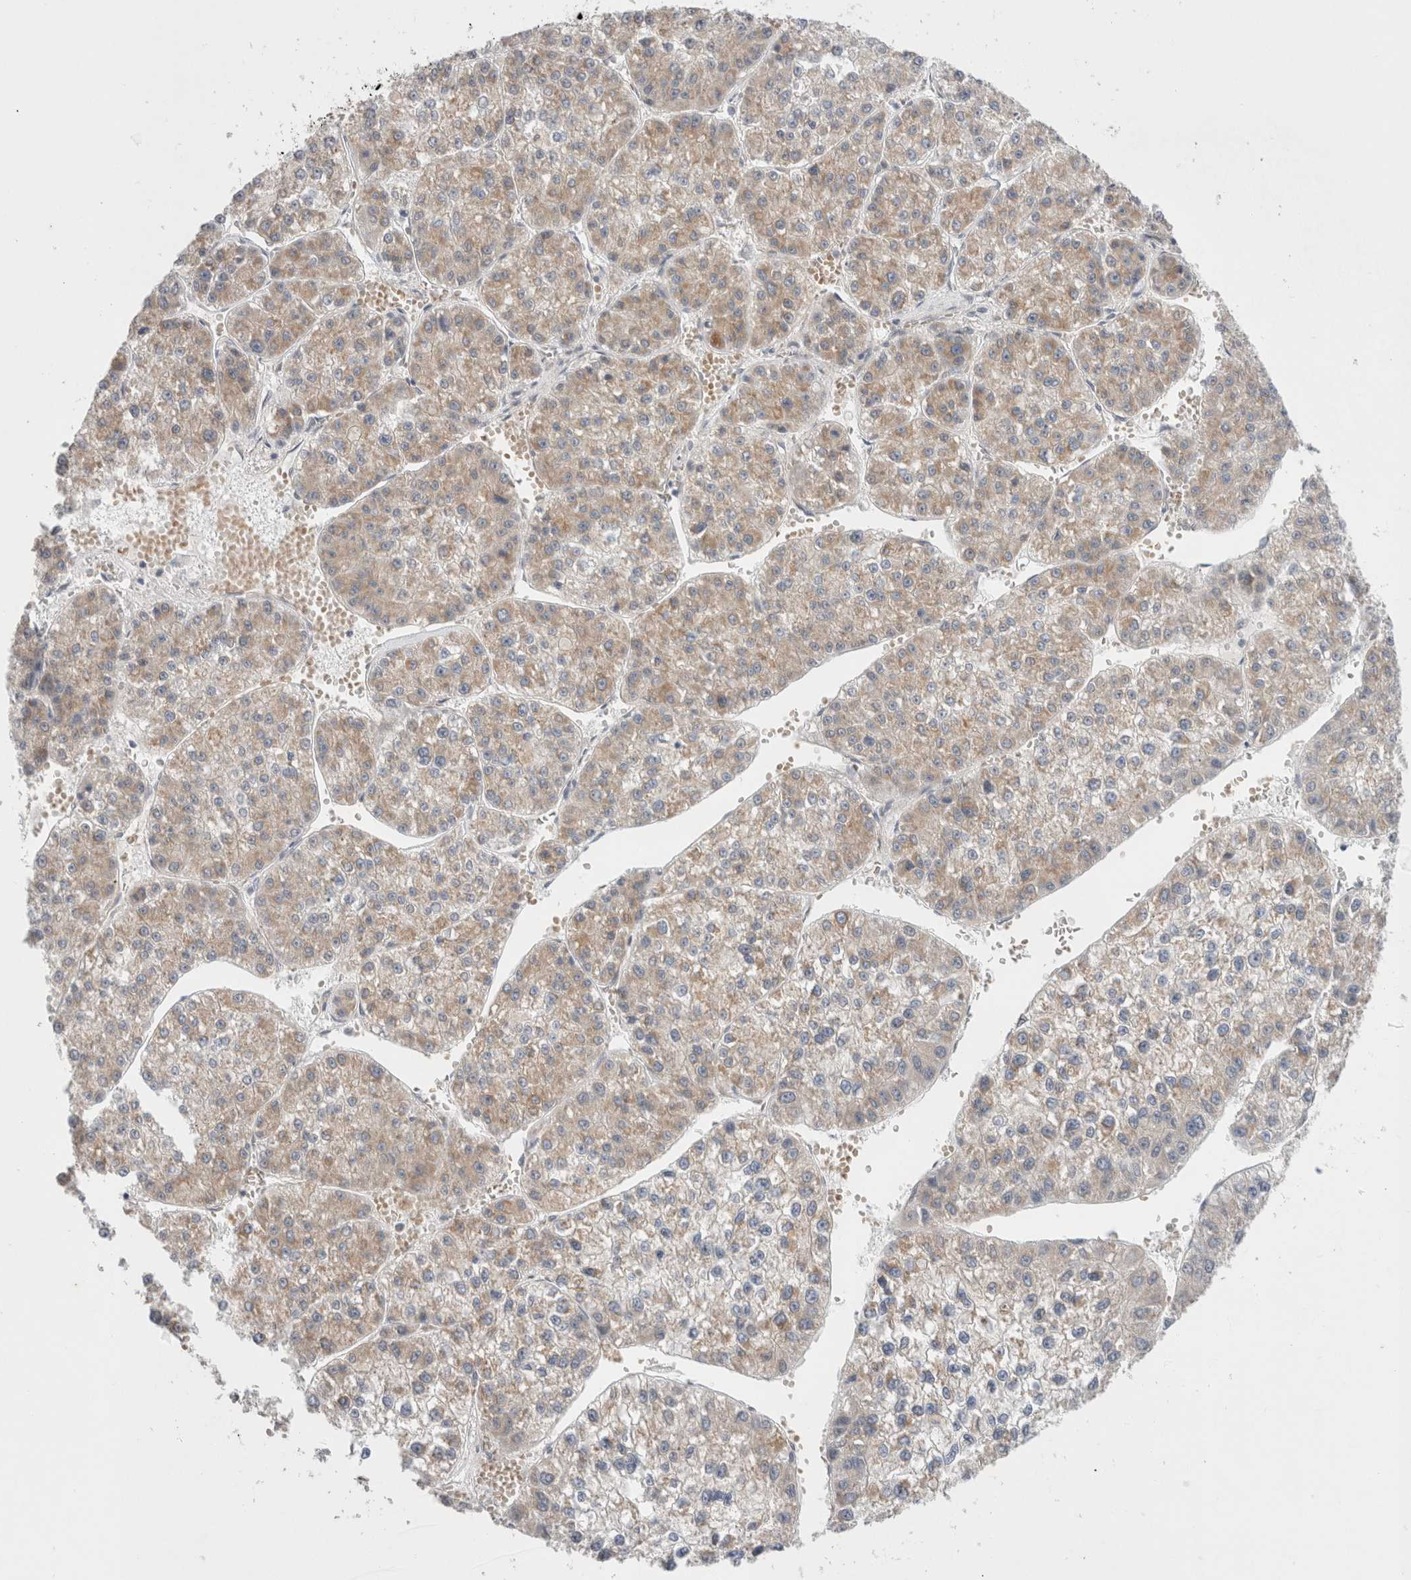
{"staining": {"intensity": "weak", "quantity": "25%-75%", "location": "cytoplasmic/membranous"}, "tissue": "liver cancer", "cell_type": "Tumor cells", "image_type": "cancer", "snomed": [{"axis": "morphology", "description": "Carcinoma, Hepatocellular, NOS"}, {"axis": "topography", "description": "Liver"}], "caption": "Tumor cells show low levels of weak cytoplasmic/membranous expression in approximately 25%-75% of cells in human liver cancer. (IHC, brightfield microscopy, high magnification).", "gene": "NDOR1", "patient": {"sex": "female", "age": 73}}